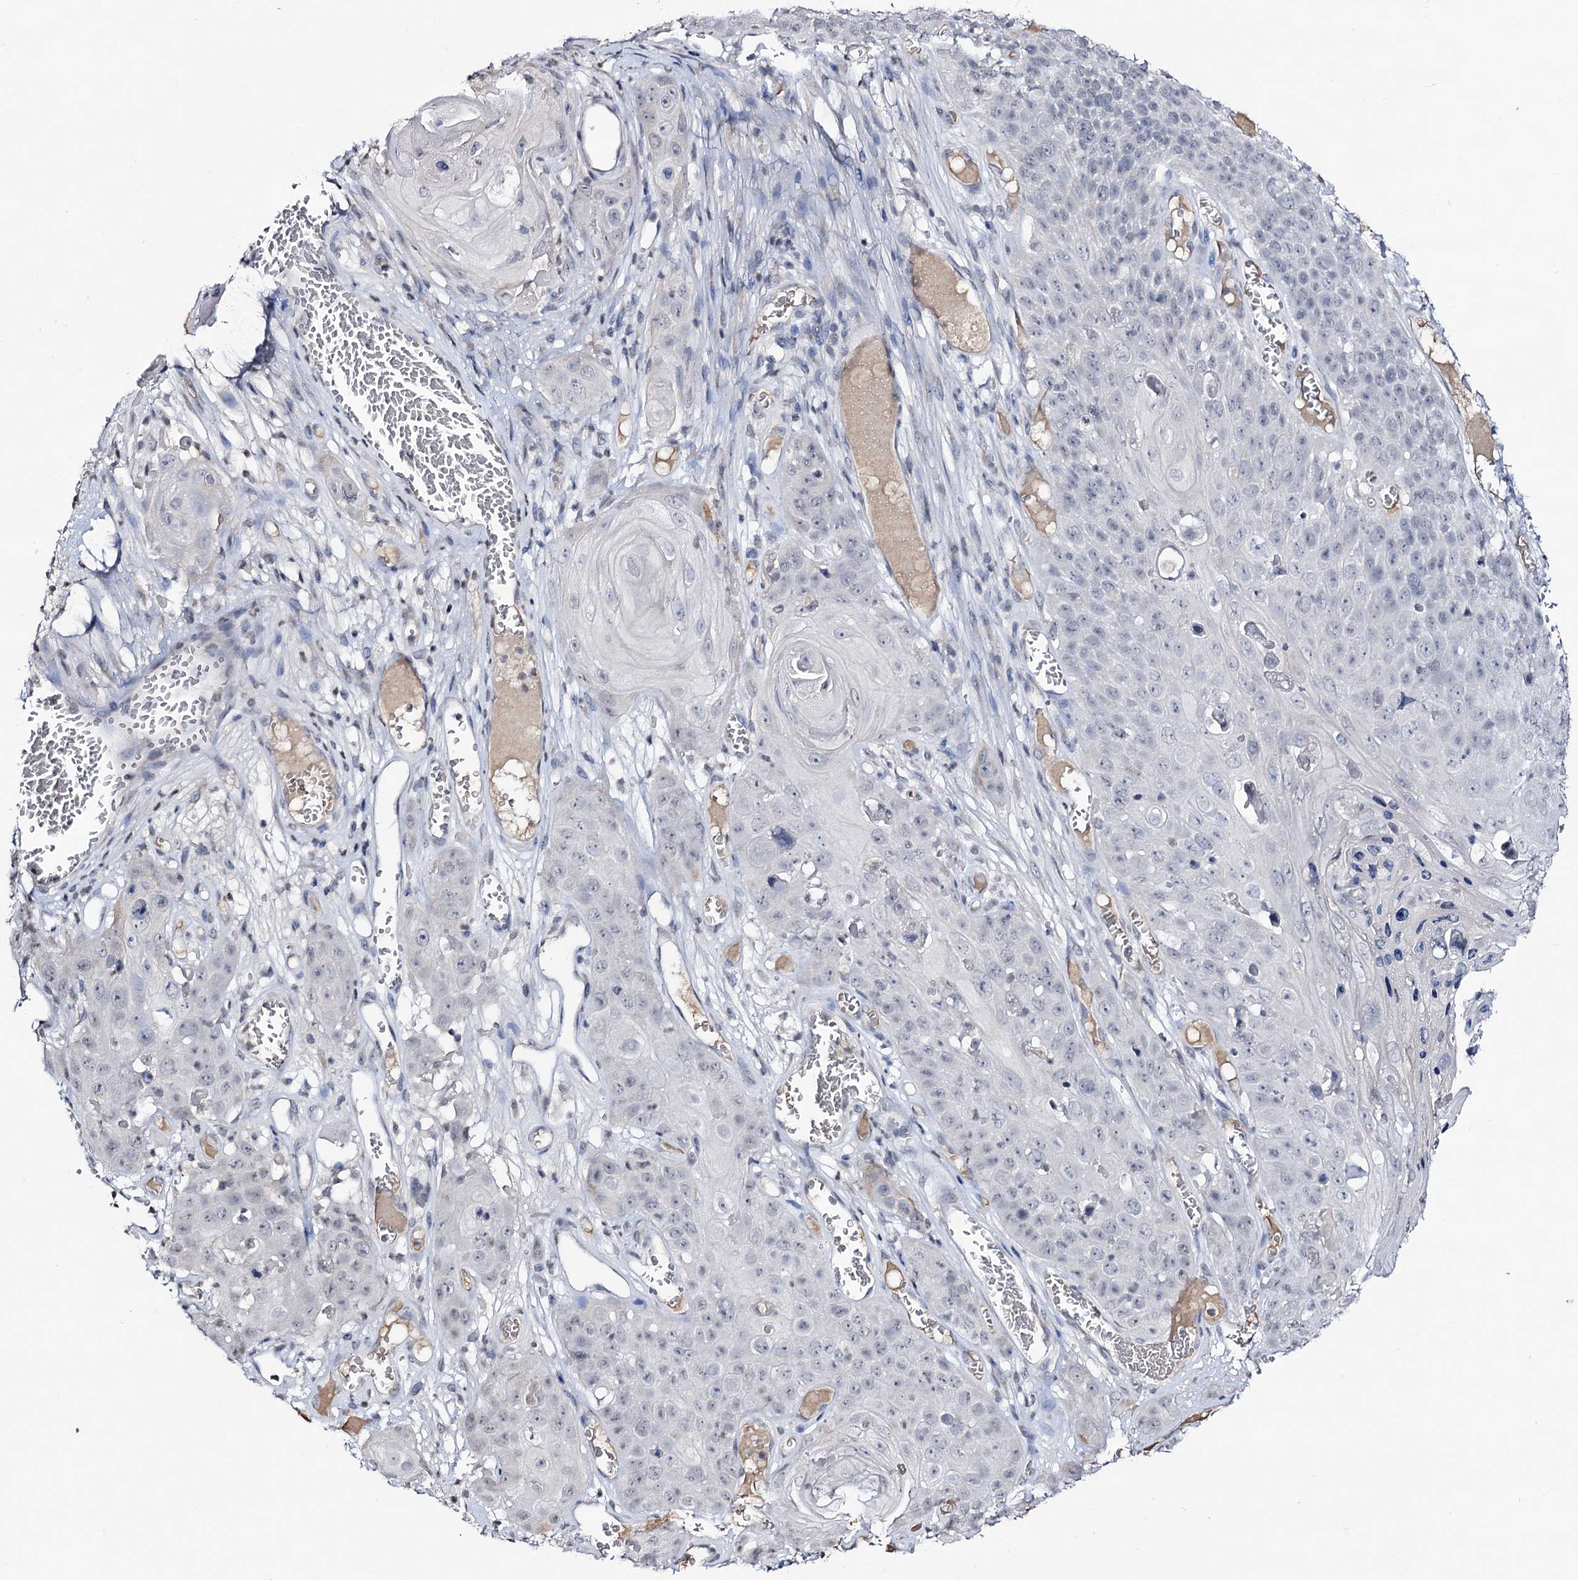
{"staining": {"intensity": "negative", "quantity": "none", "location": "none"}, "tissue": "skin cancer", "cell_type": "Tumor cells", "image_type": "cancer", "snomed": [{"axis": "morphology", "description": "Squamous cell carcinoma, NOS"}, {"axis": "topography", "description": "Skin"}], "caption": "This micrograph is of skin cancer (squamous cell carcinoma) stained with immunohistochemistry (IHC) to label a protein in brown with the nuclei are counter-stained blue. There is no staining in tumor cells.", "gene": "PLIN1", "patient": {"sex": "male", "age": 55}}